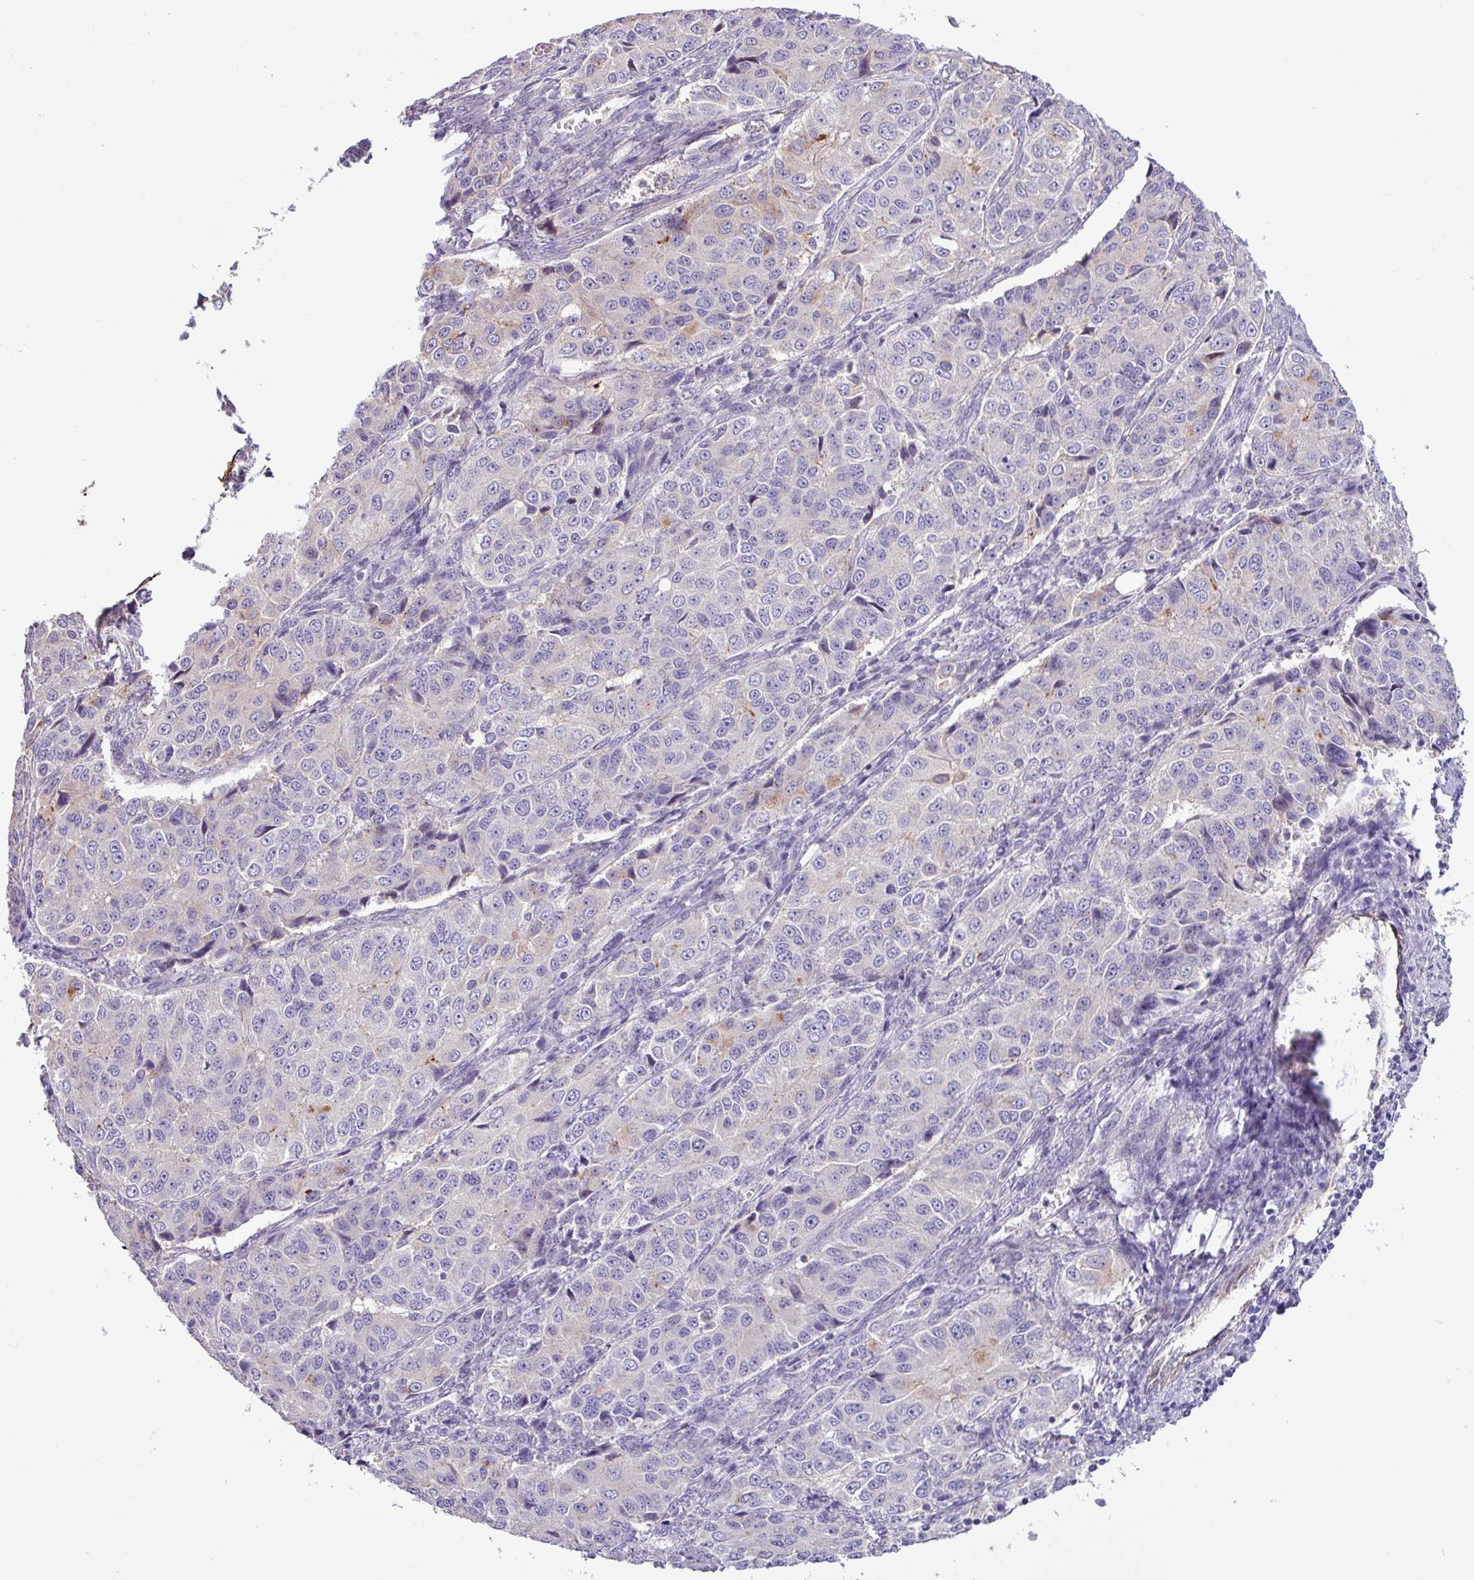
{"staining": {"intensity": "negative", "quantity": "none", "location": "none"}, "tissue": "ovarian cancer", "cell_type": "Tumor cells", "image_type": "cancer", "snomed": [{"axis": "morphology", "description": "Carcinoma, endometroid"}, {"axis": "topography", "description": "Ovary"}], "caption": "Photomicrograph shows no significant protein staining in tumor cells of ovarian endometroid carcinoma.", "gene": "PNLDC1", "patient": {"sex": "female", "age": 51}}